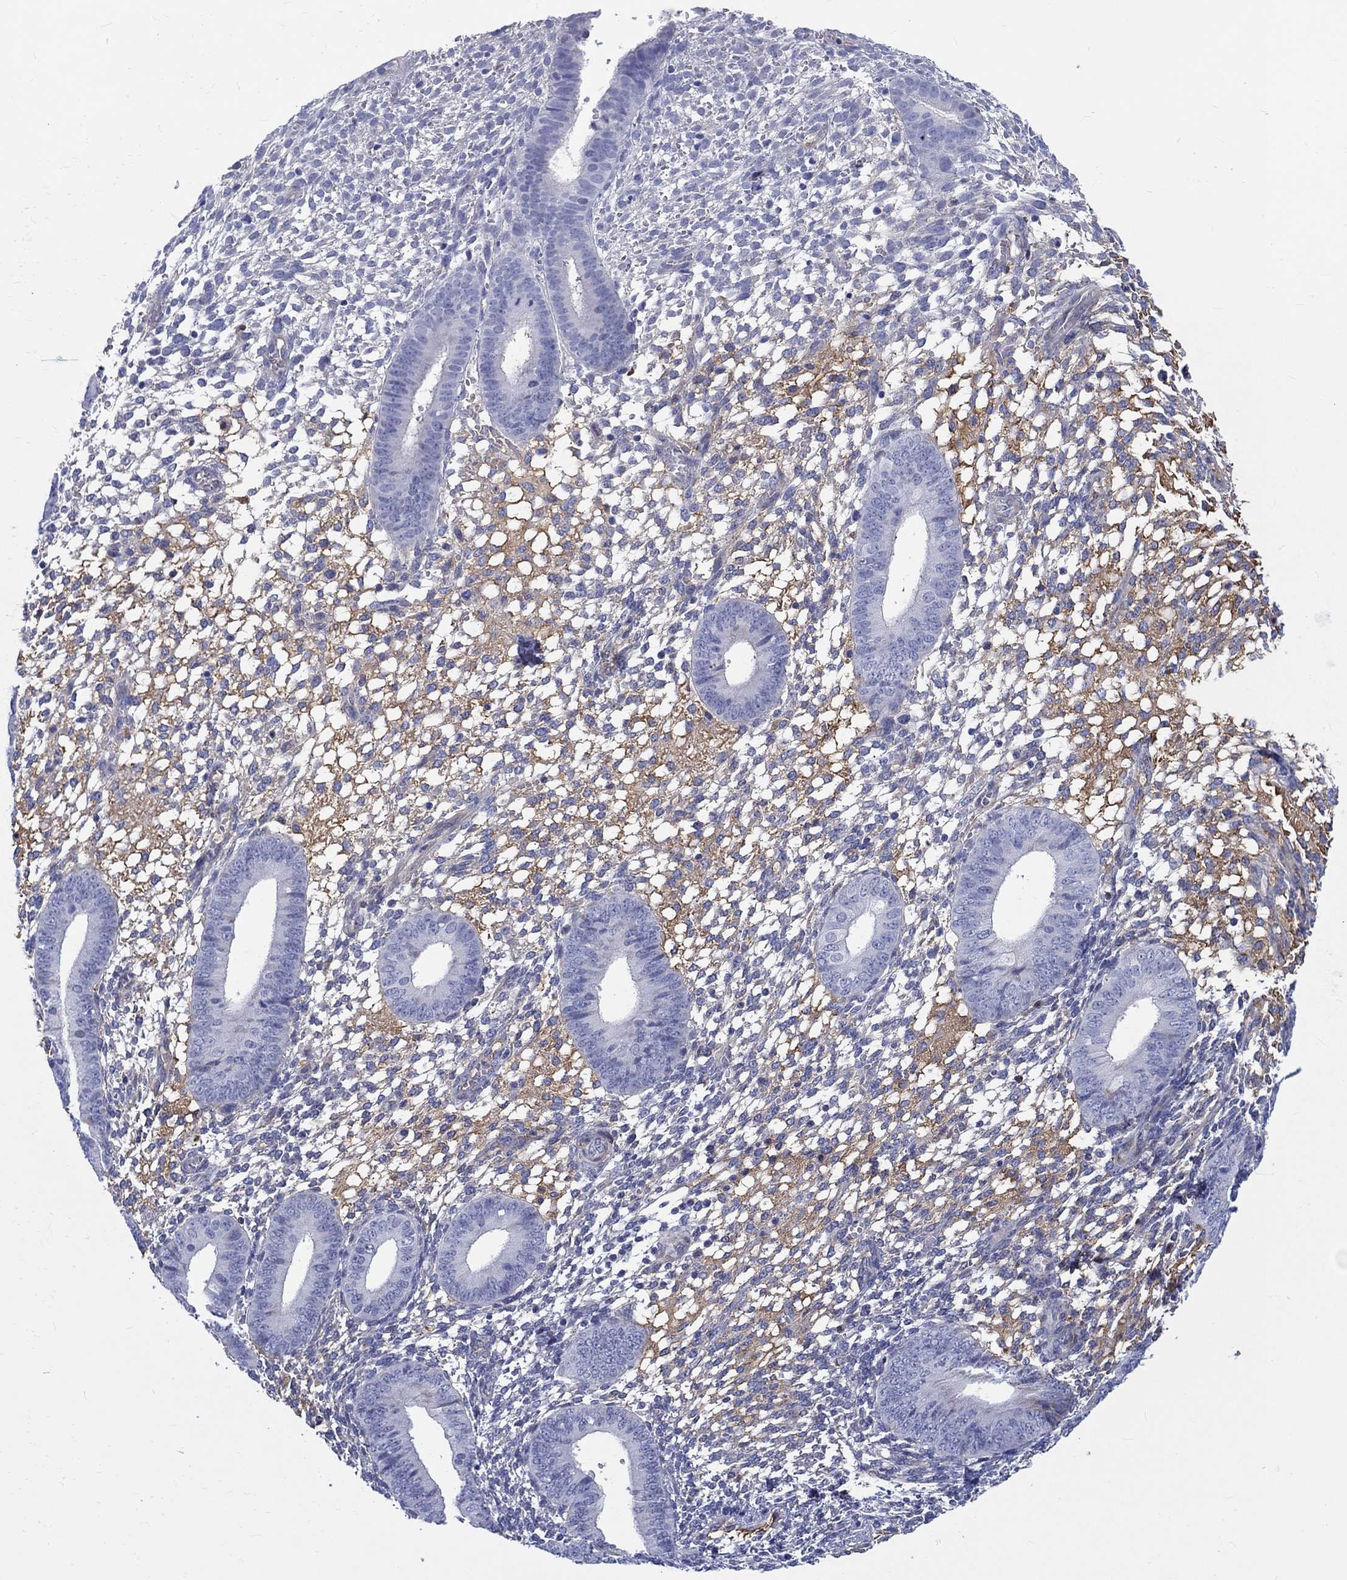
{"staining": {"intensity": "moderate", "quantity": "<25%", "location": "cytoplasmic/membranous"}, "tissue": "endometrium", "cell_type": "Cells in endometrial stroma", "image_type": "normal", "snomed": [{"axis": "morphology", "description": "Normal tissue, NOS"}, {"axis": "topography", "description": "Endometrium"}], "caption": "DAB immunohistochemical staining of benign human endometrium exhibits moderate cytoplasmic/membranous protein staining in about <25% of cells in endometrial stroma. (DAB (3,3'-diaminobenzidine) IHC, brown staining for protein, blue staining for nuclei).", "gene": "CDY1B", "patient": {"sex": "female", "age": 39}}